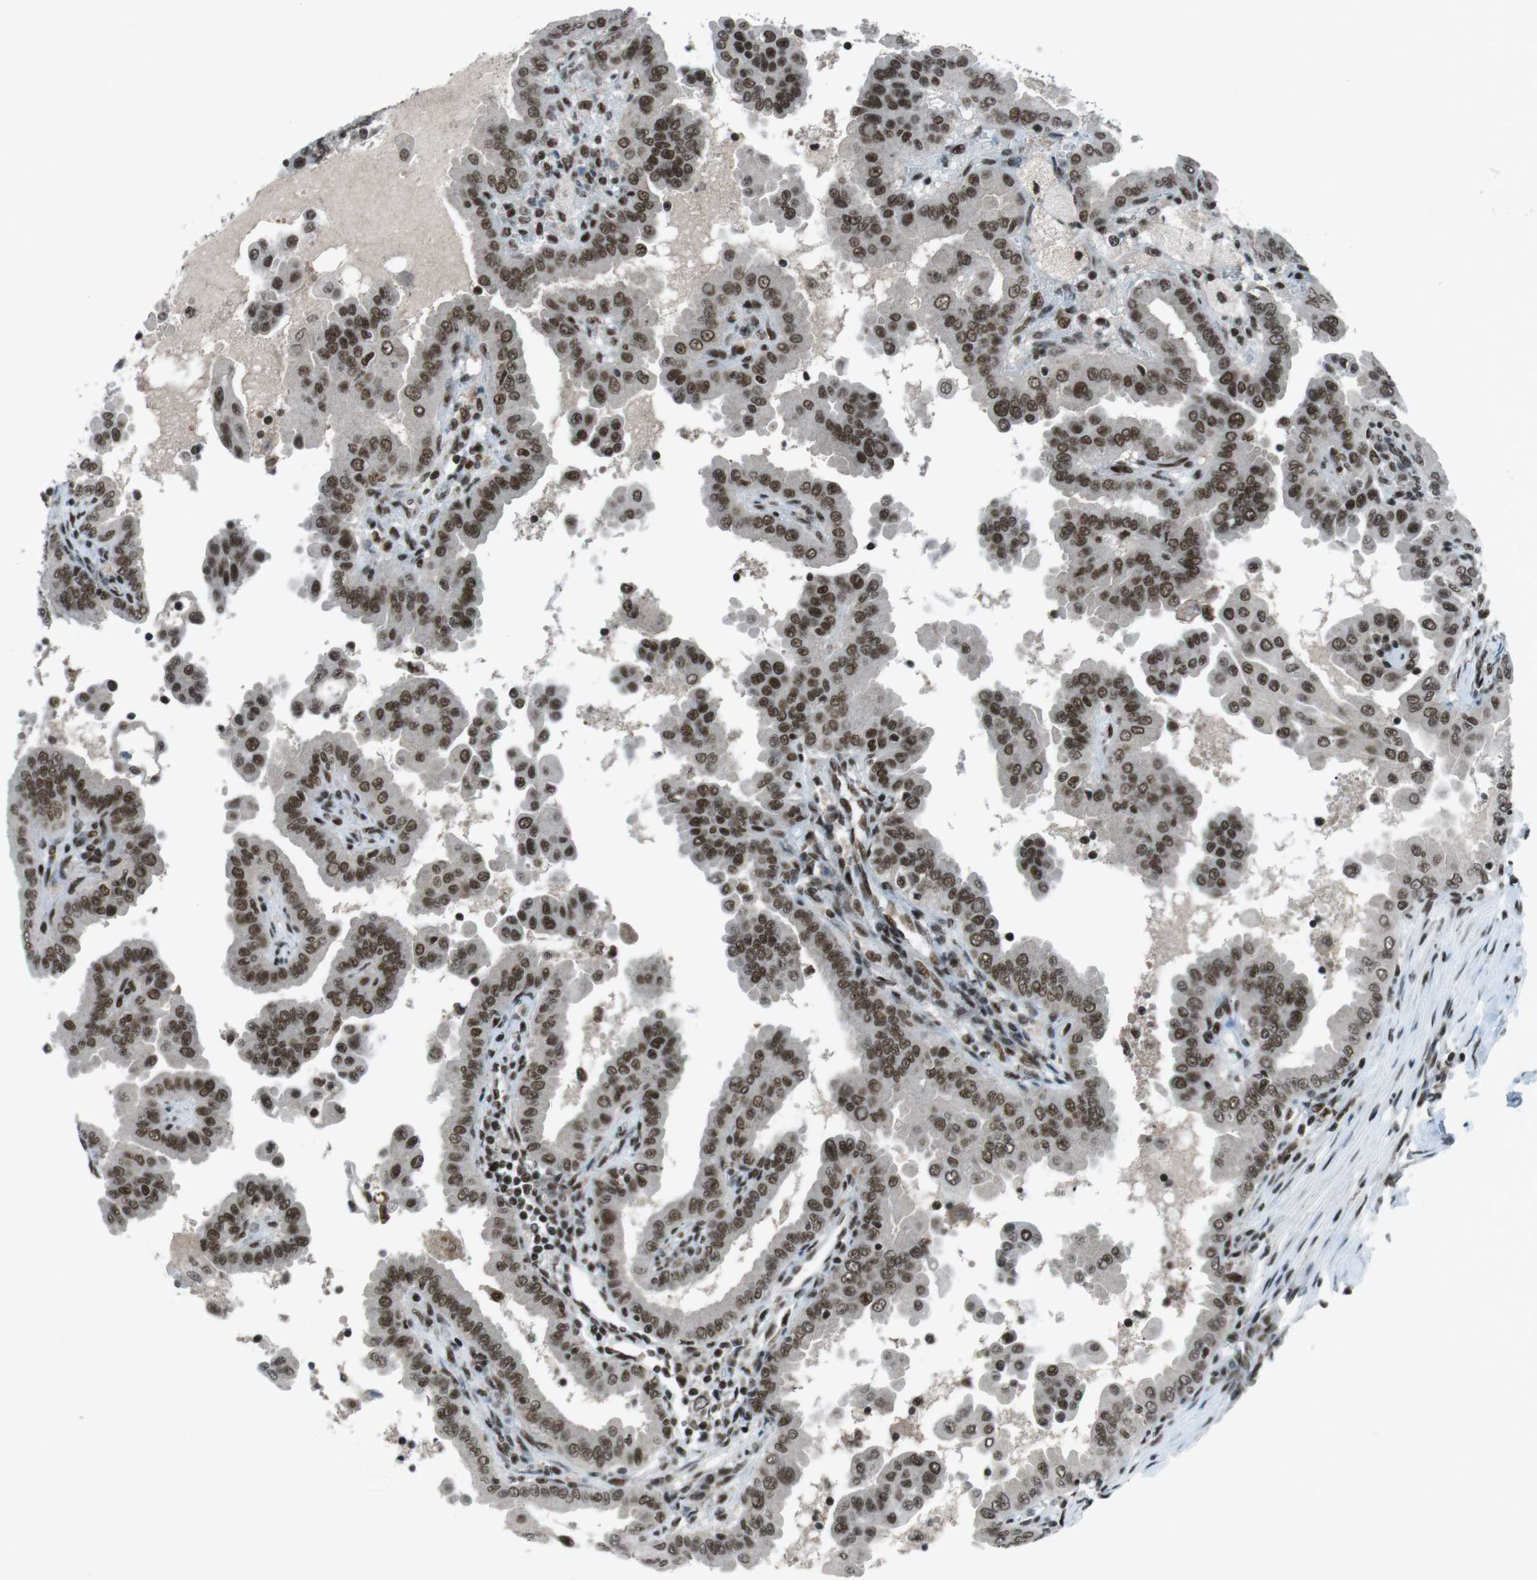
{"staining": {"intensity": "strong", "quantity": ">75%", "location": "nuclear"}, "tissue": "thyroid cancer", "cell_type": "Tumor cells", "image_type": "cancer", "snomed": [{"axis": "morphology", "description": "Papillary adenocarcinoma, NOS"}, {"axis": "topography", "description": "Thyroid gland"}], "caption": "Strong nuclear protein expression is seen in about >75% of tumor cells in thyroid cancer. Immunohistochemistry (ihc) stains the protein in brown and the nuclei are stained blue.", "gene": "TAF1", "patient": {"sex": "male", "age": 33}}